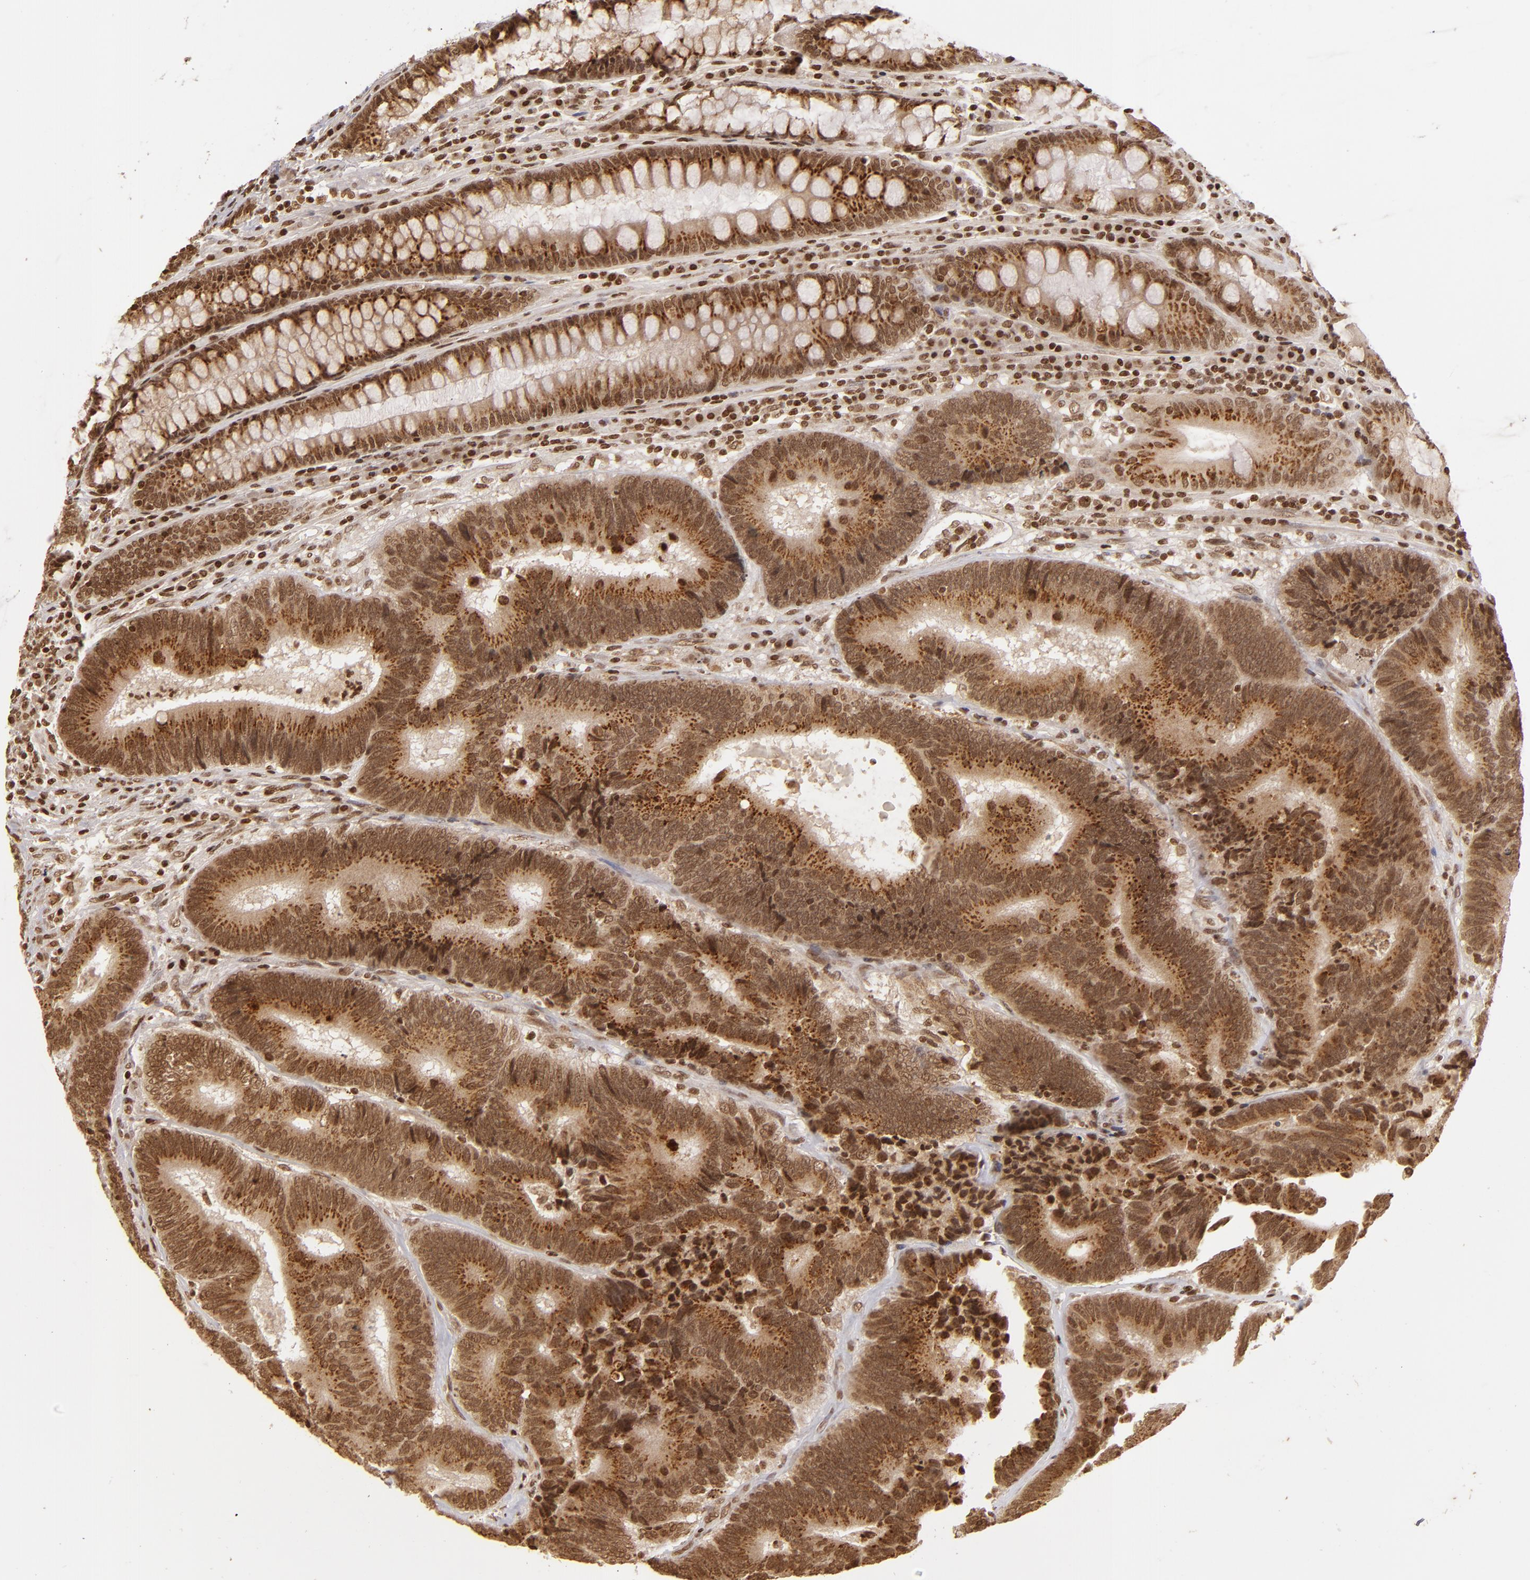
{"staining": {"intensity": "strong", "quantity": ">75%", "location": "cytoplasmic/membranous,nuclear"}, "tissue": "colorectal cancer", "cell_type": "Tumor cells", "image_type": "cancer", "snomed": [{"axis": "morphology", "description": "Normal tissue, NOS"}, {"axis": "morphology", "description": "Adenocarcinoma, NOS"}, {"axis": "topography", "description": "Colon"}], "caption": "High-magnification brightfield microscopy of colorectal cancer stained with DAB (brown) and counterstained with hematoxylin (blue). tumor cells exhibit strong cytoplasmic/membranous and nuclear staining is appreciated in approximately>75% of cells. The staining is performed using DAB brown chromogen to label protein expression. The nuclei are counter-stained blue using hematoxylin.", "gene": "CUL3", "patient": {"sex": "female", "age": 78}}